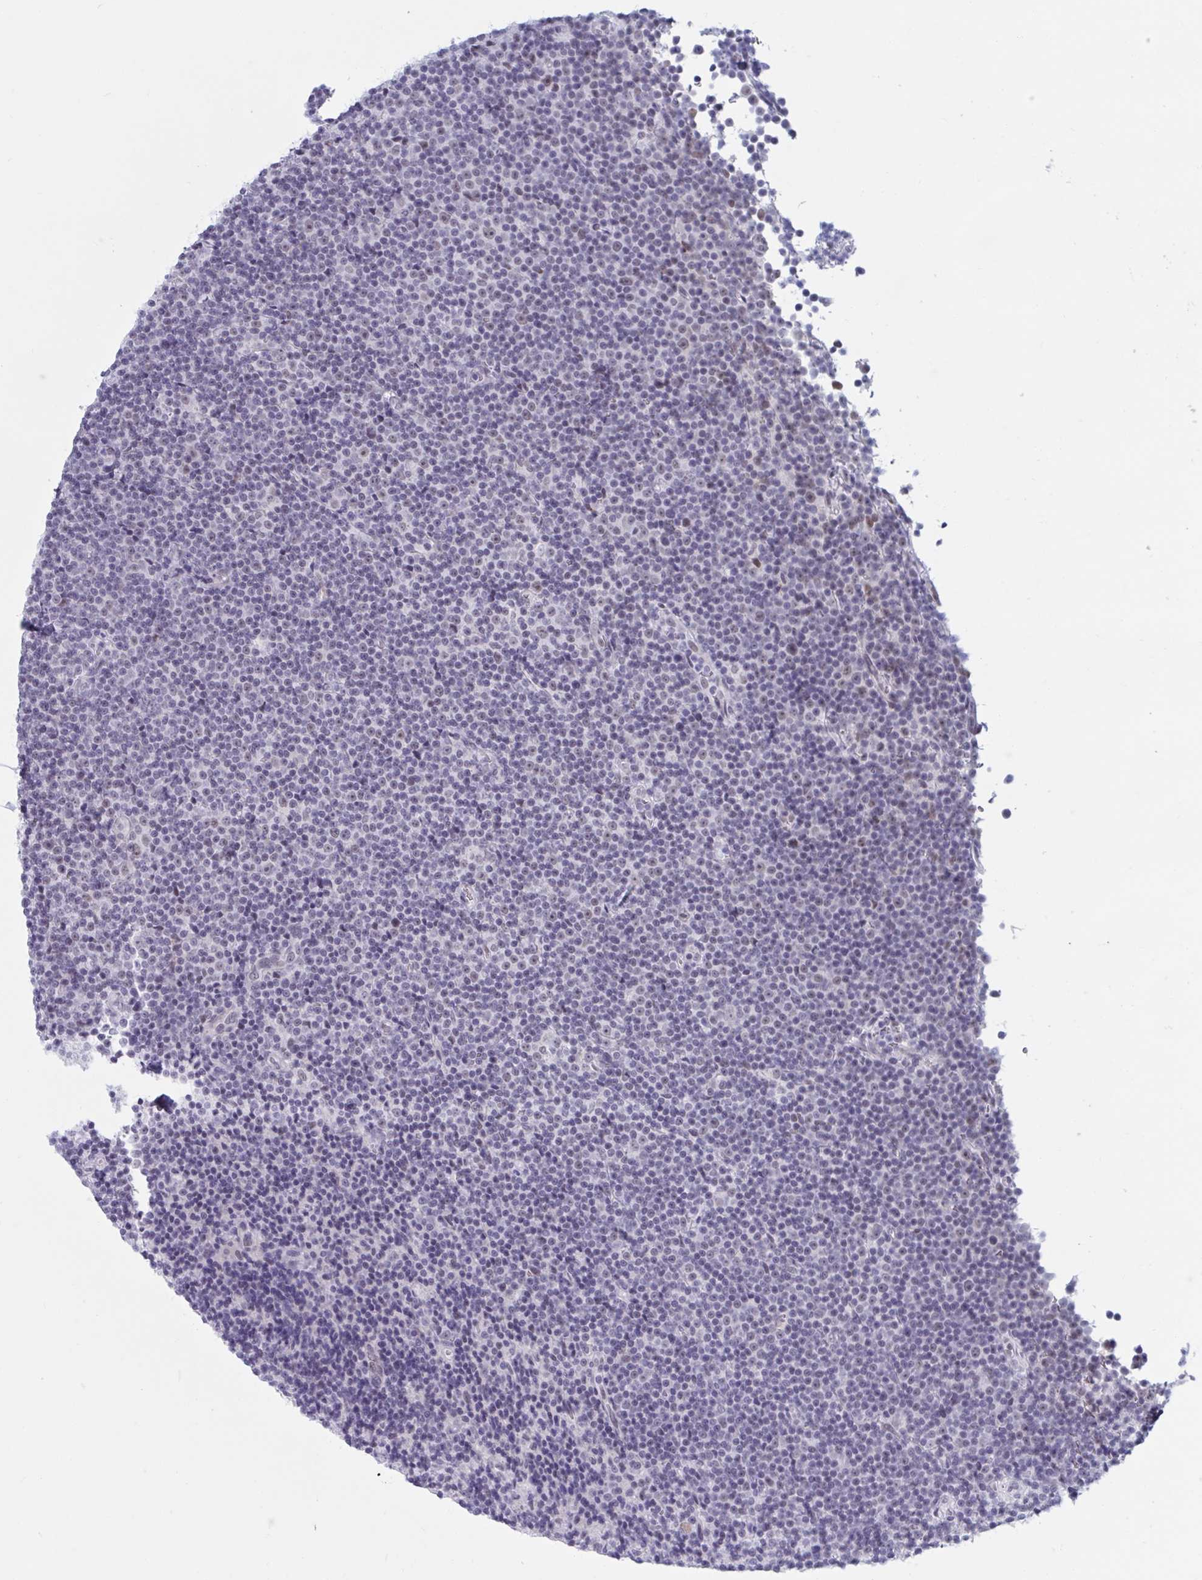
{"staining": {"intensity": "negative", "quantity": "none", "location": "none"}, "tissue": "lymphoma", "cell_type": "Tumor cells", "image_type": "cancer", "snomed": [{"axis": "morphology", "description": "Malignant lymphoma, non-Hodgkin's type, Low grade"}, {"axis": "topography", "description": "Lymph node"}], "caption": "Immunohistochemistry (IHC) image of human low-grade malignant lymphoma, non-Hodgkin's type stained for a protein (brown), which demonstrates no positivity in tumor cells.", "gene": "MSMB", "patient": {"sex": "female", "age": 67}}